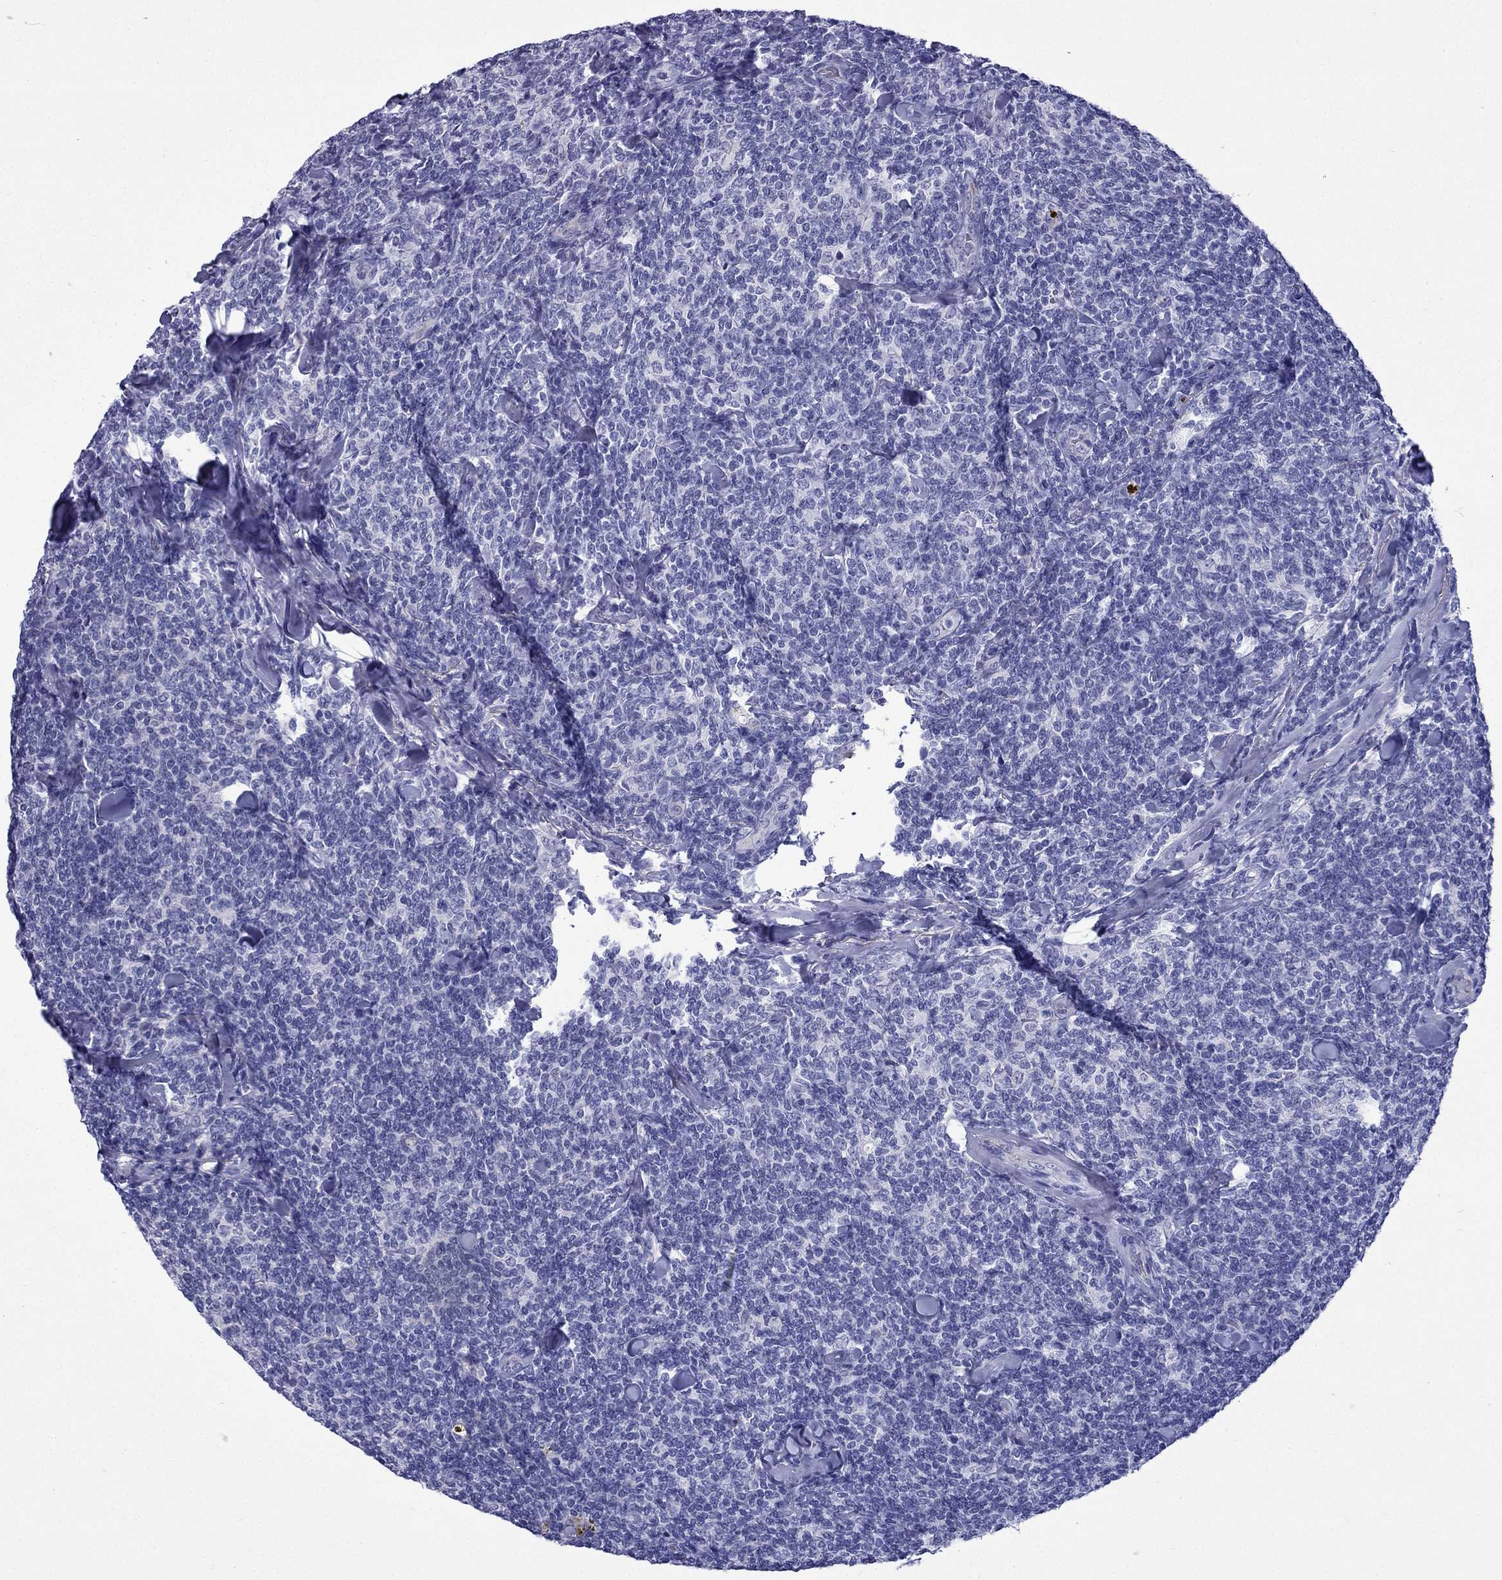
{"staining": {"intensity": "negative", "quantity": "none", "location": "none"}, "tissue": "lymphoma", "cell_type": "Tumor cells", "image_type": "cancer", "snomed": [{"axis": "morphology", "description": "Malignant lymphoma, non-Hodgkin's type, Low grade"}, {"axis": "topography", "description": "Lymph node"}], "caption": "Tumor cells show no significant staining in lymphoma.", "gene": "GJA8", "patient": {"sex": "female", "age": 56}}